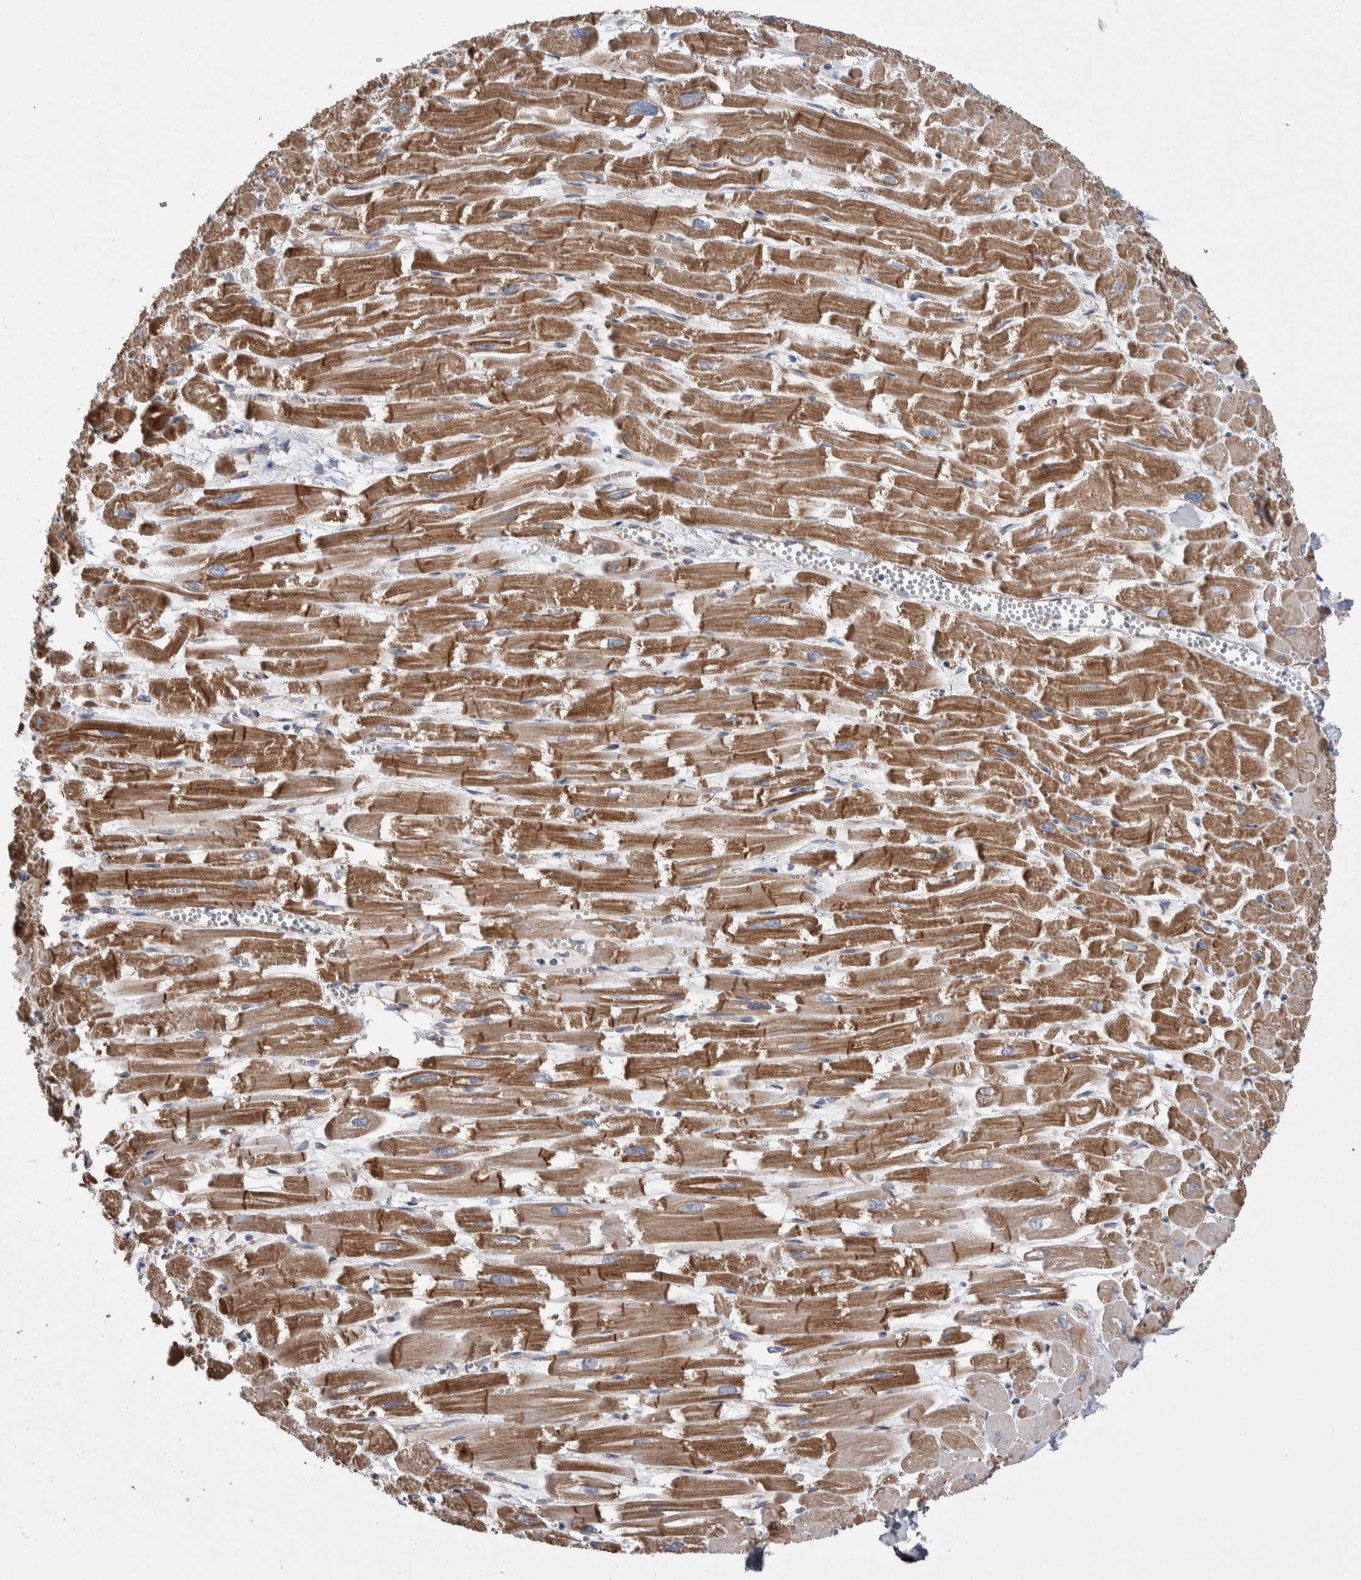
{"staining": {"intensity": "moderate", "quantity": ">75%", "location": "cytoplasmic/membranous"}, "tissue": "heart muscle", "cell_type": "Cardiomyocytes", "image_type": "normal", "snomed": [{"axis": "morphology", "description": "Normal tissue, NOS"}, {"axis": "topography", "description": "Heart"}], "caption": "An immunohistochemistry photomicrograph of benign tissue is shown. Protein staining in brown shows moderate cytoplasmic/membranous positivity in heart muscle within cardiomyocytes.", "gene": "KIF12", "patient": {"sex": "male", "age": 54}}